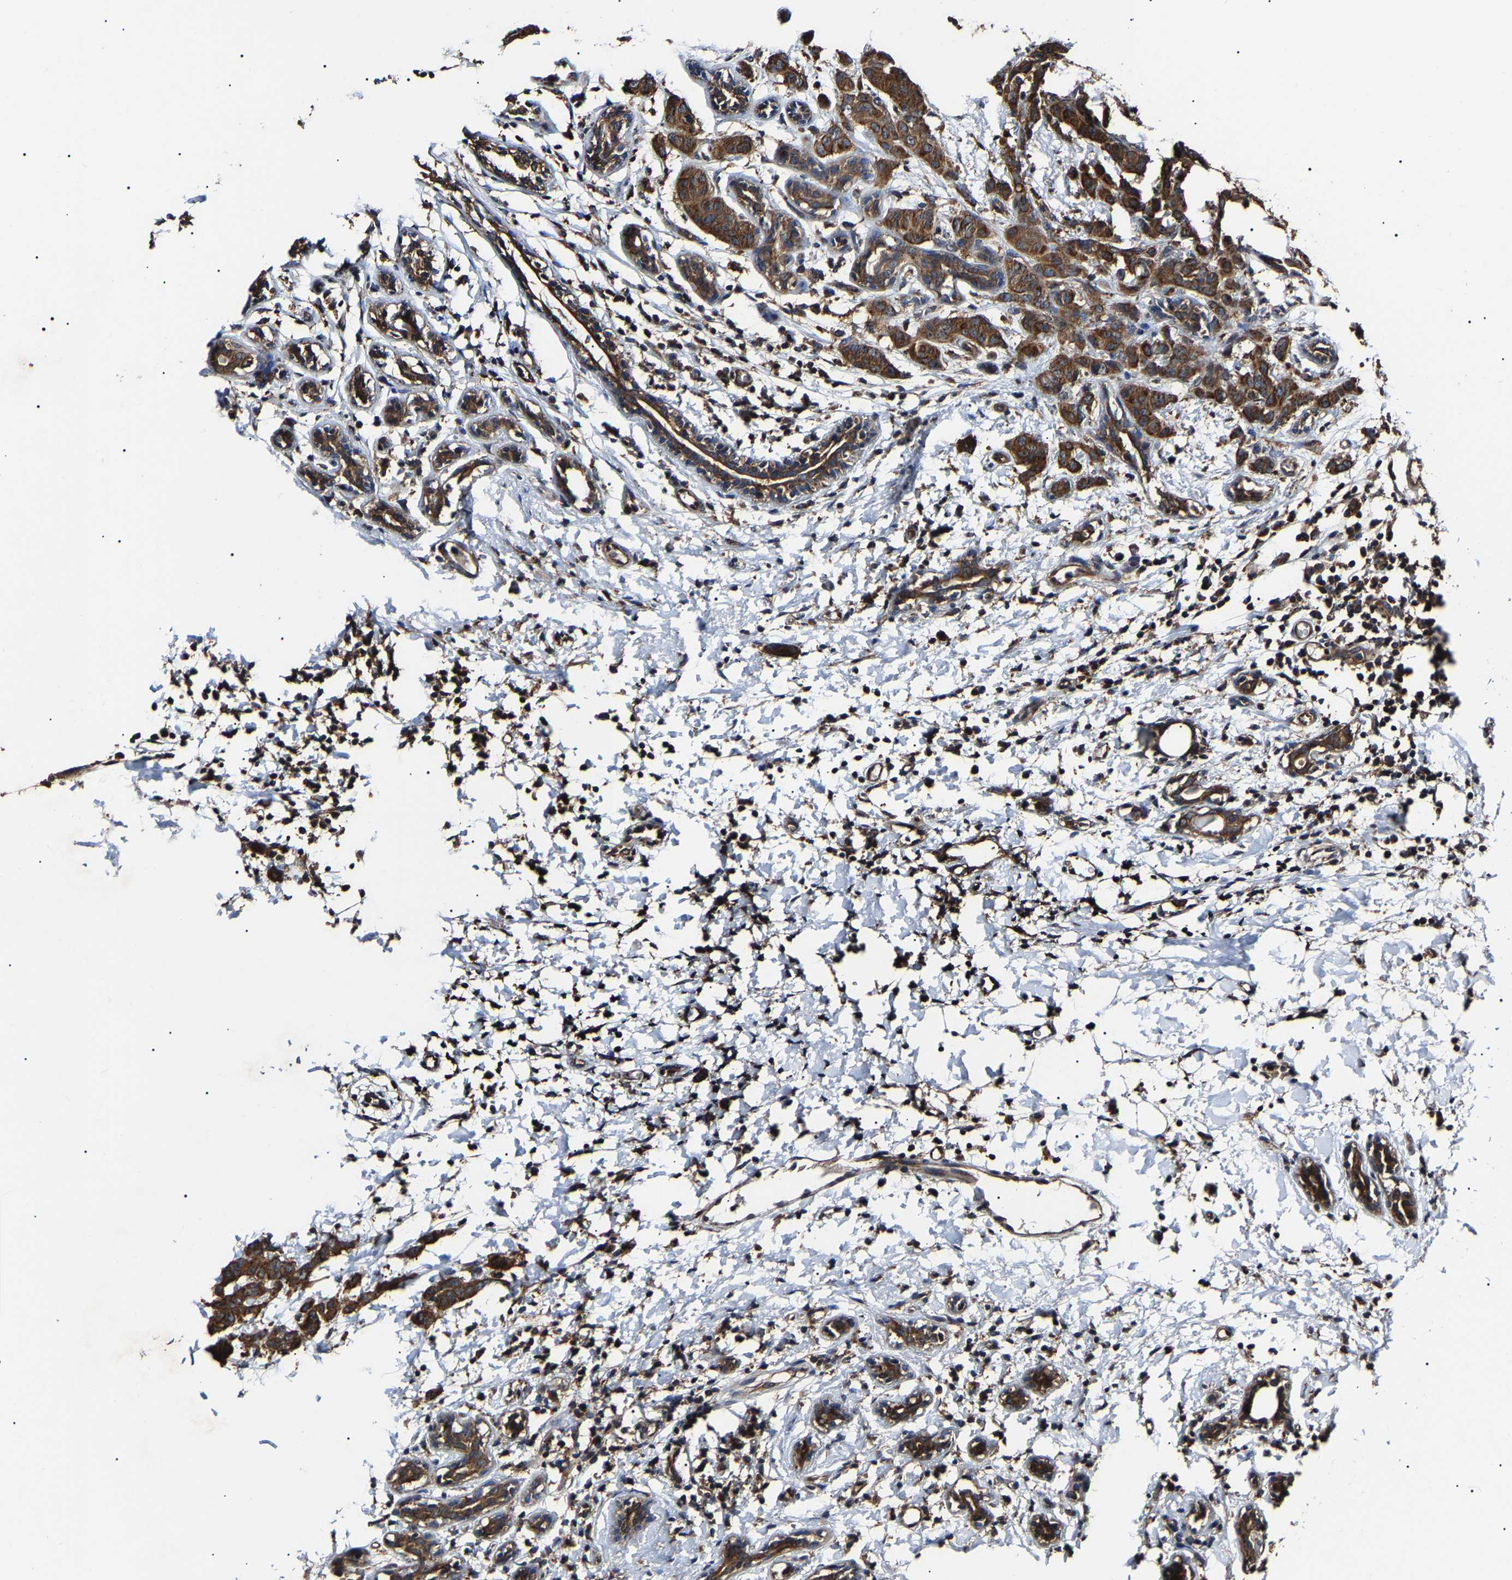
{"staining": {"intensity": "strong", "quantity": ">75%", "location": "cytoplasmic/membranous"}, "tissue": "breast cancer", "cell_type": "Tumor cells", "image_type": "cancer", "snomed": [{"axis": "morphology", "description": "Normal tissue, NOS"}, {"axis": "morphology", "description": "Duct carcinoma"}, {"axis": "topography", "description": "Breast"}], "caption": "Immunohistochemical staining of human breast cancer exhibits strong cytoplasmic/membranous protein expression in about >75% of tumor cells.", "gene": "CCT8", "patient": {"sex": "female", "age": 40}}